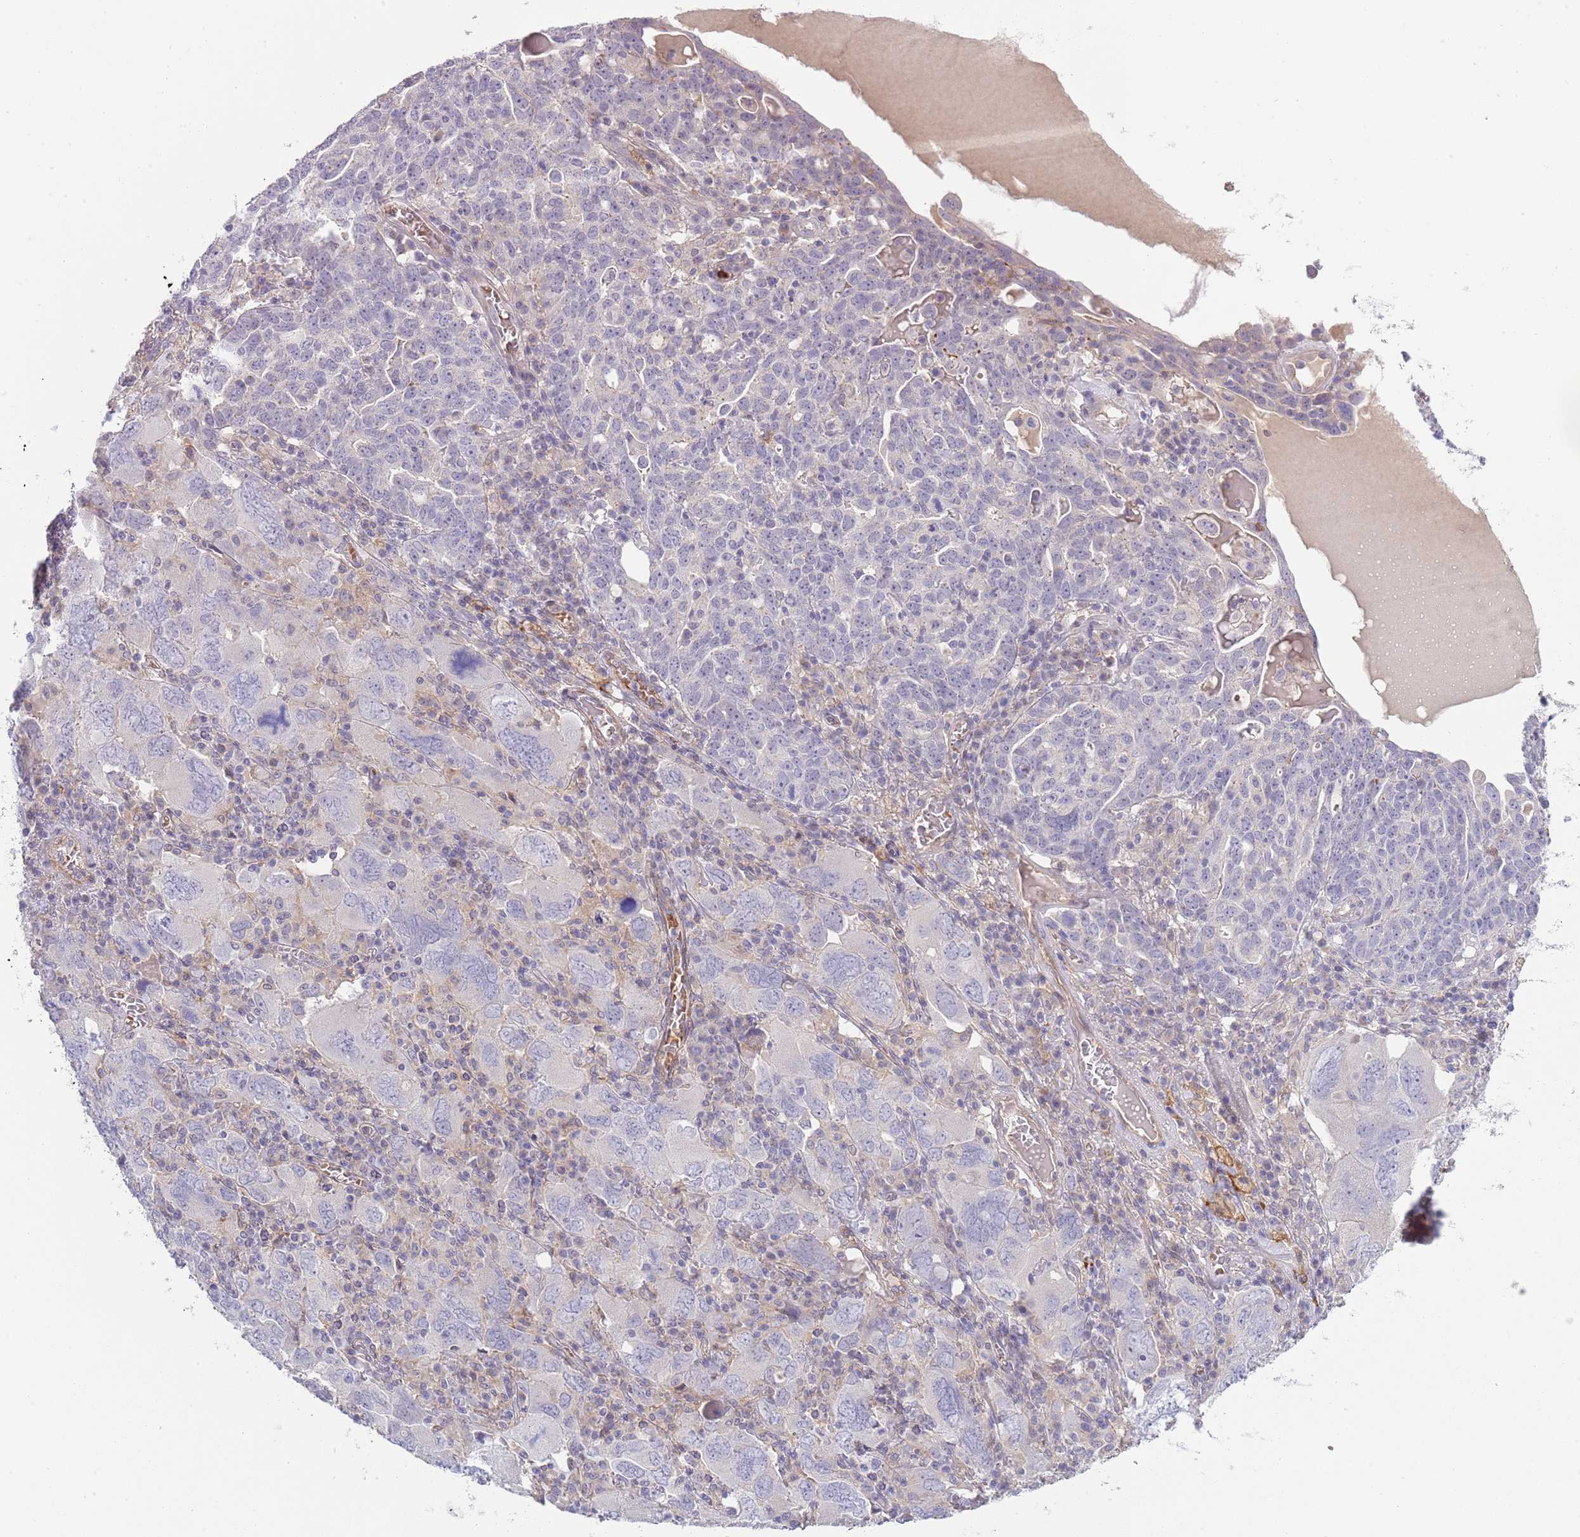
{"staining": {"intensity": "negative", "quantity": "none", "location": "none"}, "tissue": "ovarian cancer", "cell_type": "Tumor cells", "image_type": "cancer", "snomed": [{"axis": "morphology", "description": "Carcinoma, endometroid"}, {"axis": "topography", "description": "Ovary"}], "caption": "The histopathology image shows no significant positivity in tumor cells of ovarian endometroid carcinoma. Brightfield microscopy of immunohistochemistry stained with DAB (3,3'-diaminobenzidine) (brown) and hematoxylin (blue), captured at high magnification.", "gene": "TINAGL1", "patient": {"sex": "female", "age": 62}}